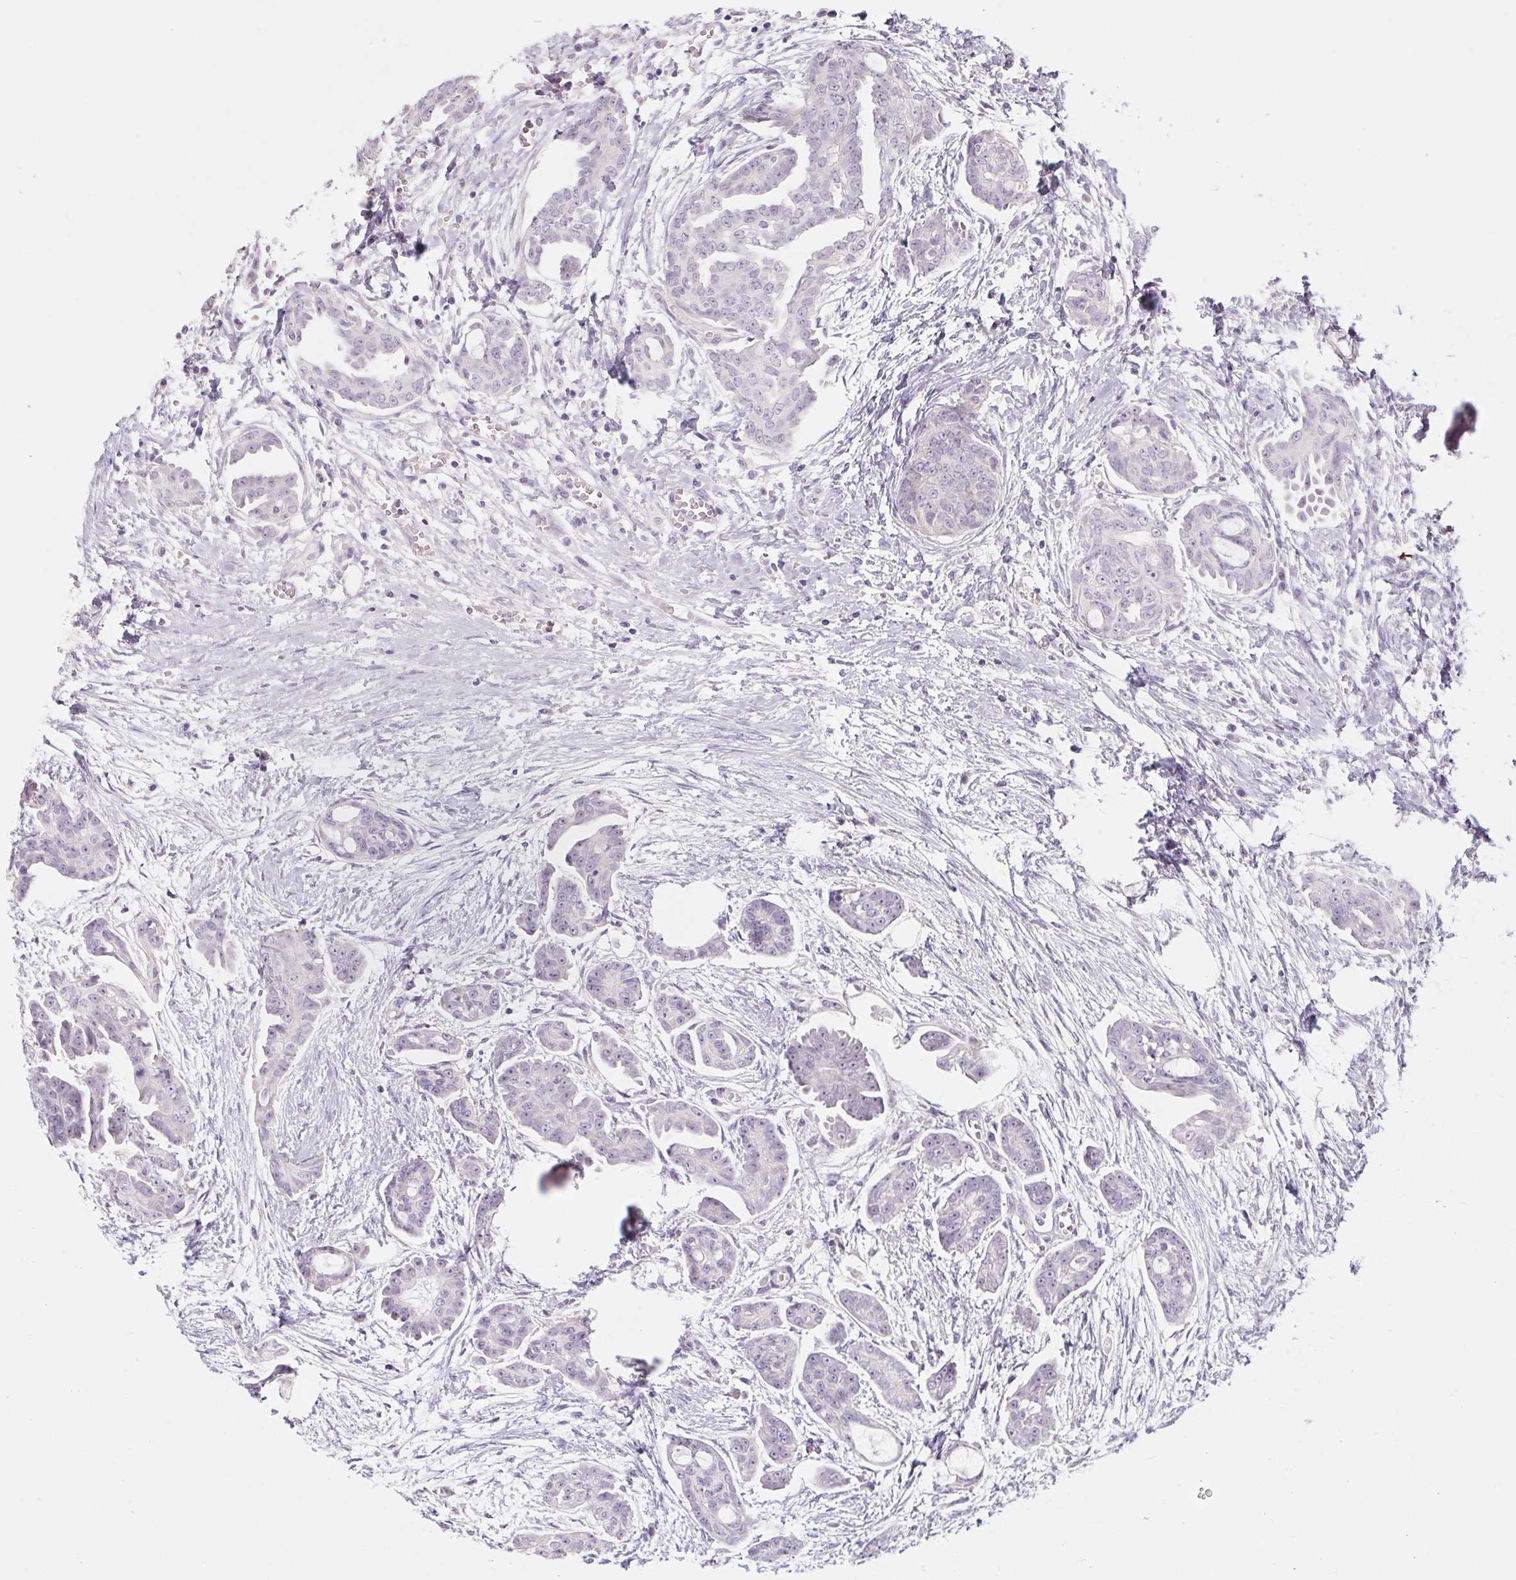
{"staining": {"intensity": "negative", "quantity": "none", "location": "none"}, "tissue": "ovarian cancer", "cell_type": "Tumor cells", "image_type": "cancer", "snomed": [{"axis": "morphology", "description": "Cystadenocarcinoma, serous, NOS"}, {"axis": "topography", "description": "Ovary"}], "caption": "The IHC image has no significant staining in tumor cells of ovarian cancer tissue.", "gene": "POU1F1", "patient": {"sex": "female", "age": 71}}